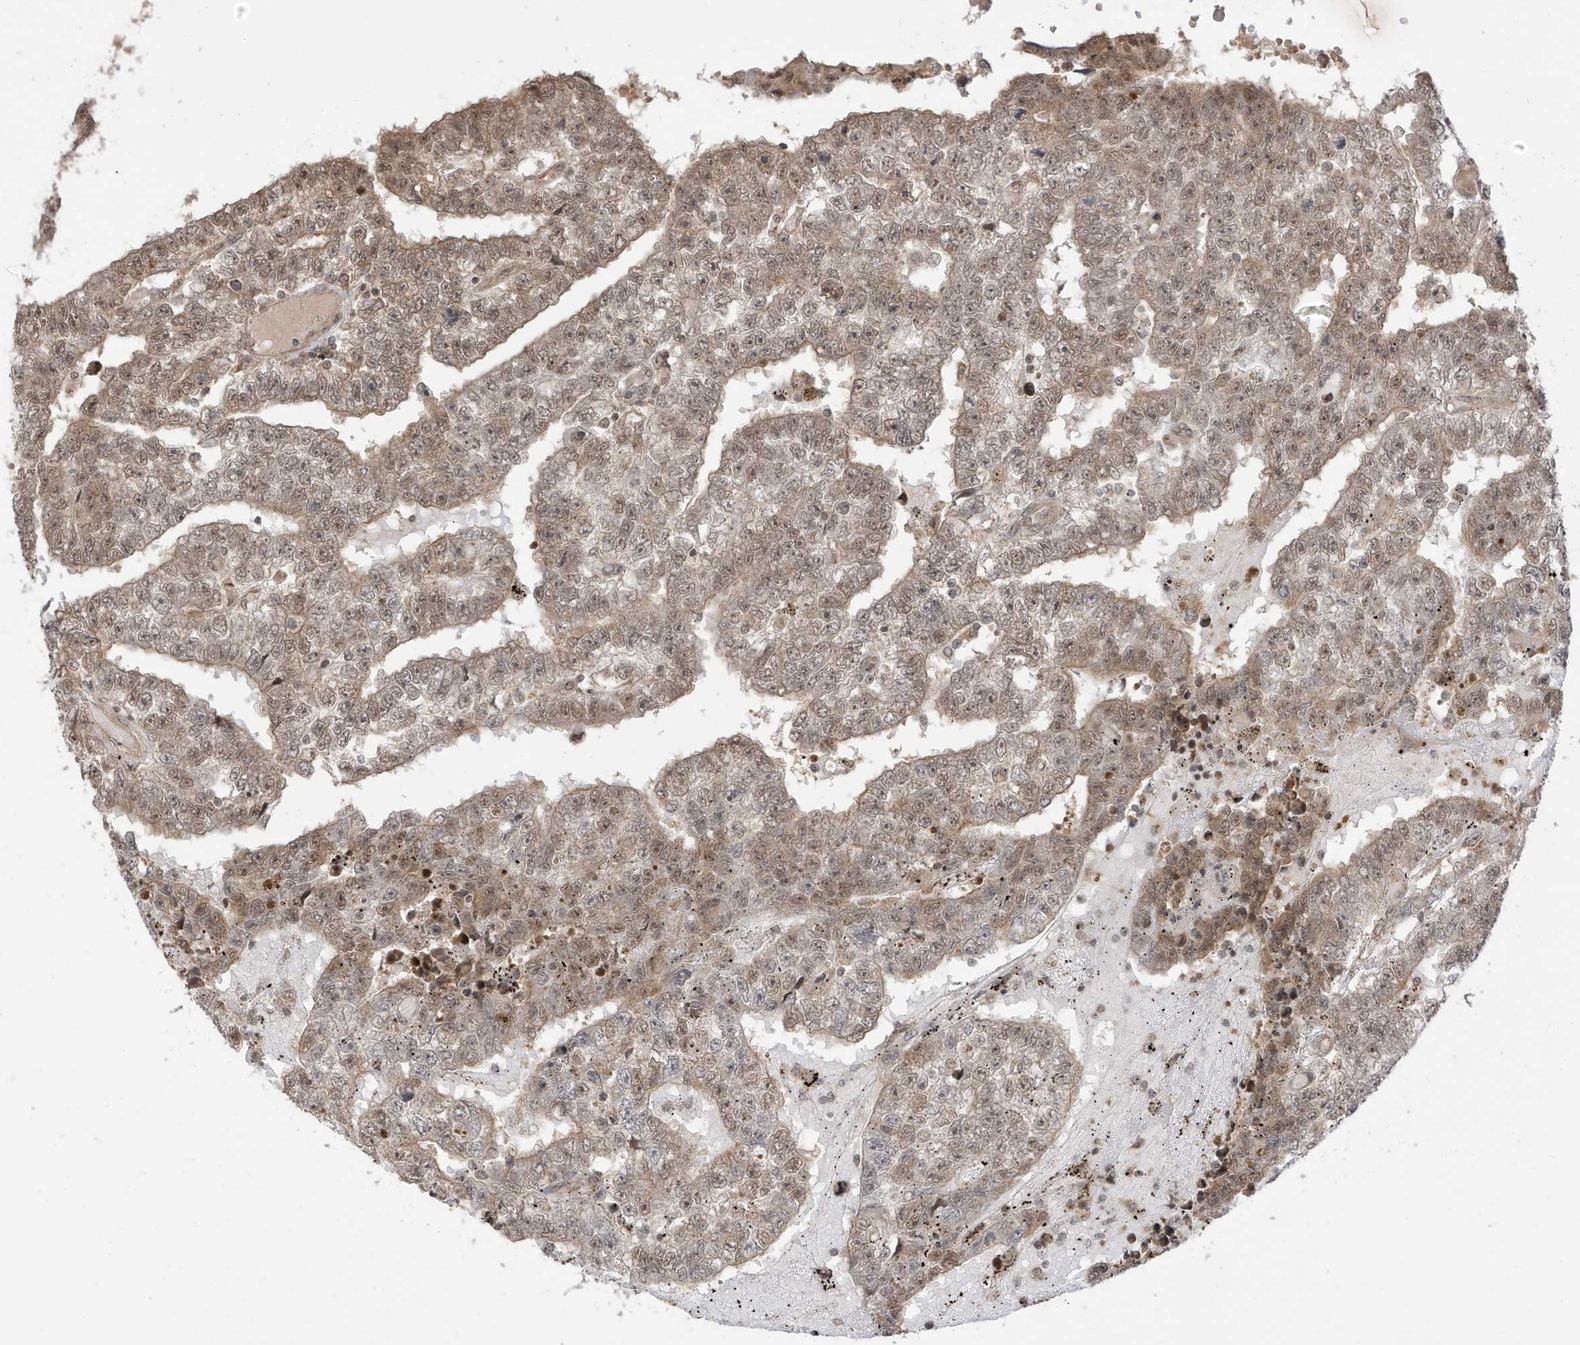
{"staining": {"intensity": "moderate", "quantity": ">75%", "location": "cytoplasmic/membranous,nuclear"}, "tissue": "testis cancer", "cell_type": "Tumor cells", "image_type": "cancer", "snomed": [{"axis": "morphology", "description": "Carcinoma, Embryonal, NOS"}, {"axis": "topography", "description": "Testis"}], "caption": "Immunohistochemistry (DAB (3,3'-diaminobenzidine)) staining of testis cancer (embryonal carcinoma) demonstrates moderate cytoplasmic/membranous and nuclear protein expression in approximately >75% of tumor cells. The protein is stained brown, and the nuclei are stained in blue (DAB IHC with brightfield microscopy, high magnification).", "gene": "TAB3", "patient": {"sex": "male", "age": 25}}